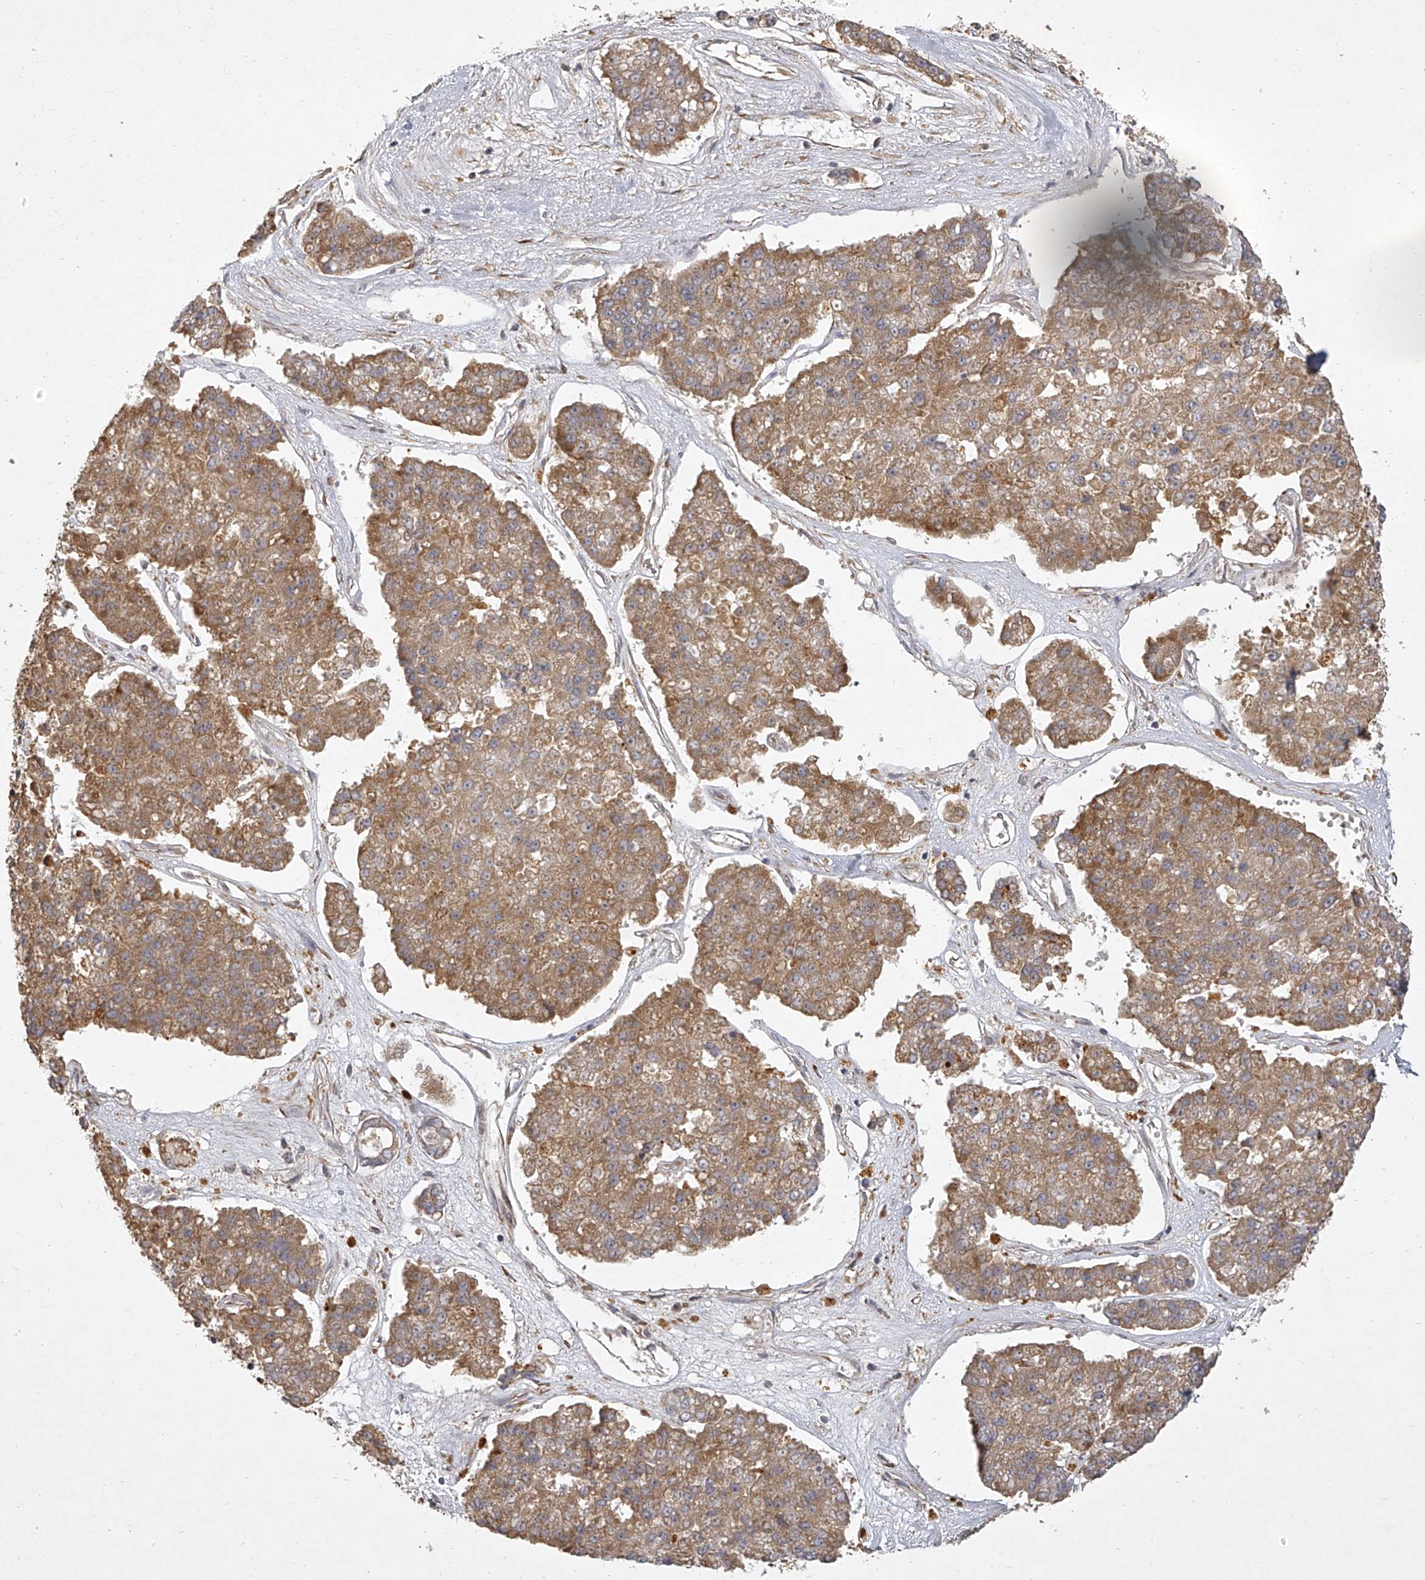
{"staining": {"intensity": "moderate", "quantity": ">75%", "location": "cytoplasmic/membranous"}, "tissue": "pancreatic cancer", "cell_type": "Tumor cells", "image_type": "cancer", "snomed": [{"axis": "morphology", "description": "Adenocarcinoma, NOS"}, {"axis": "topography", "description": "Pancreas"}], "caption": "The micrograph exhibits immunohistochemical staining of pancreatic adenocarcinoma. There is moderate cytoplasmic/membranous staining is identified in about >75% of tumor cells.", "gene": "DOCK9", "patient": {"sex": "male", "age": 50}}